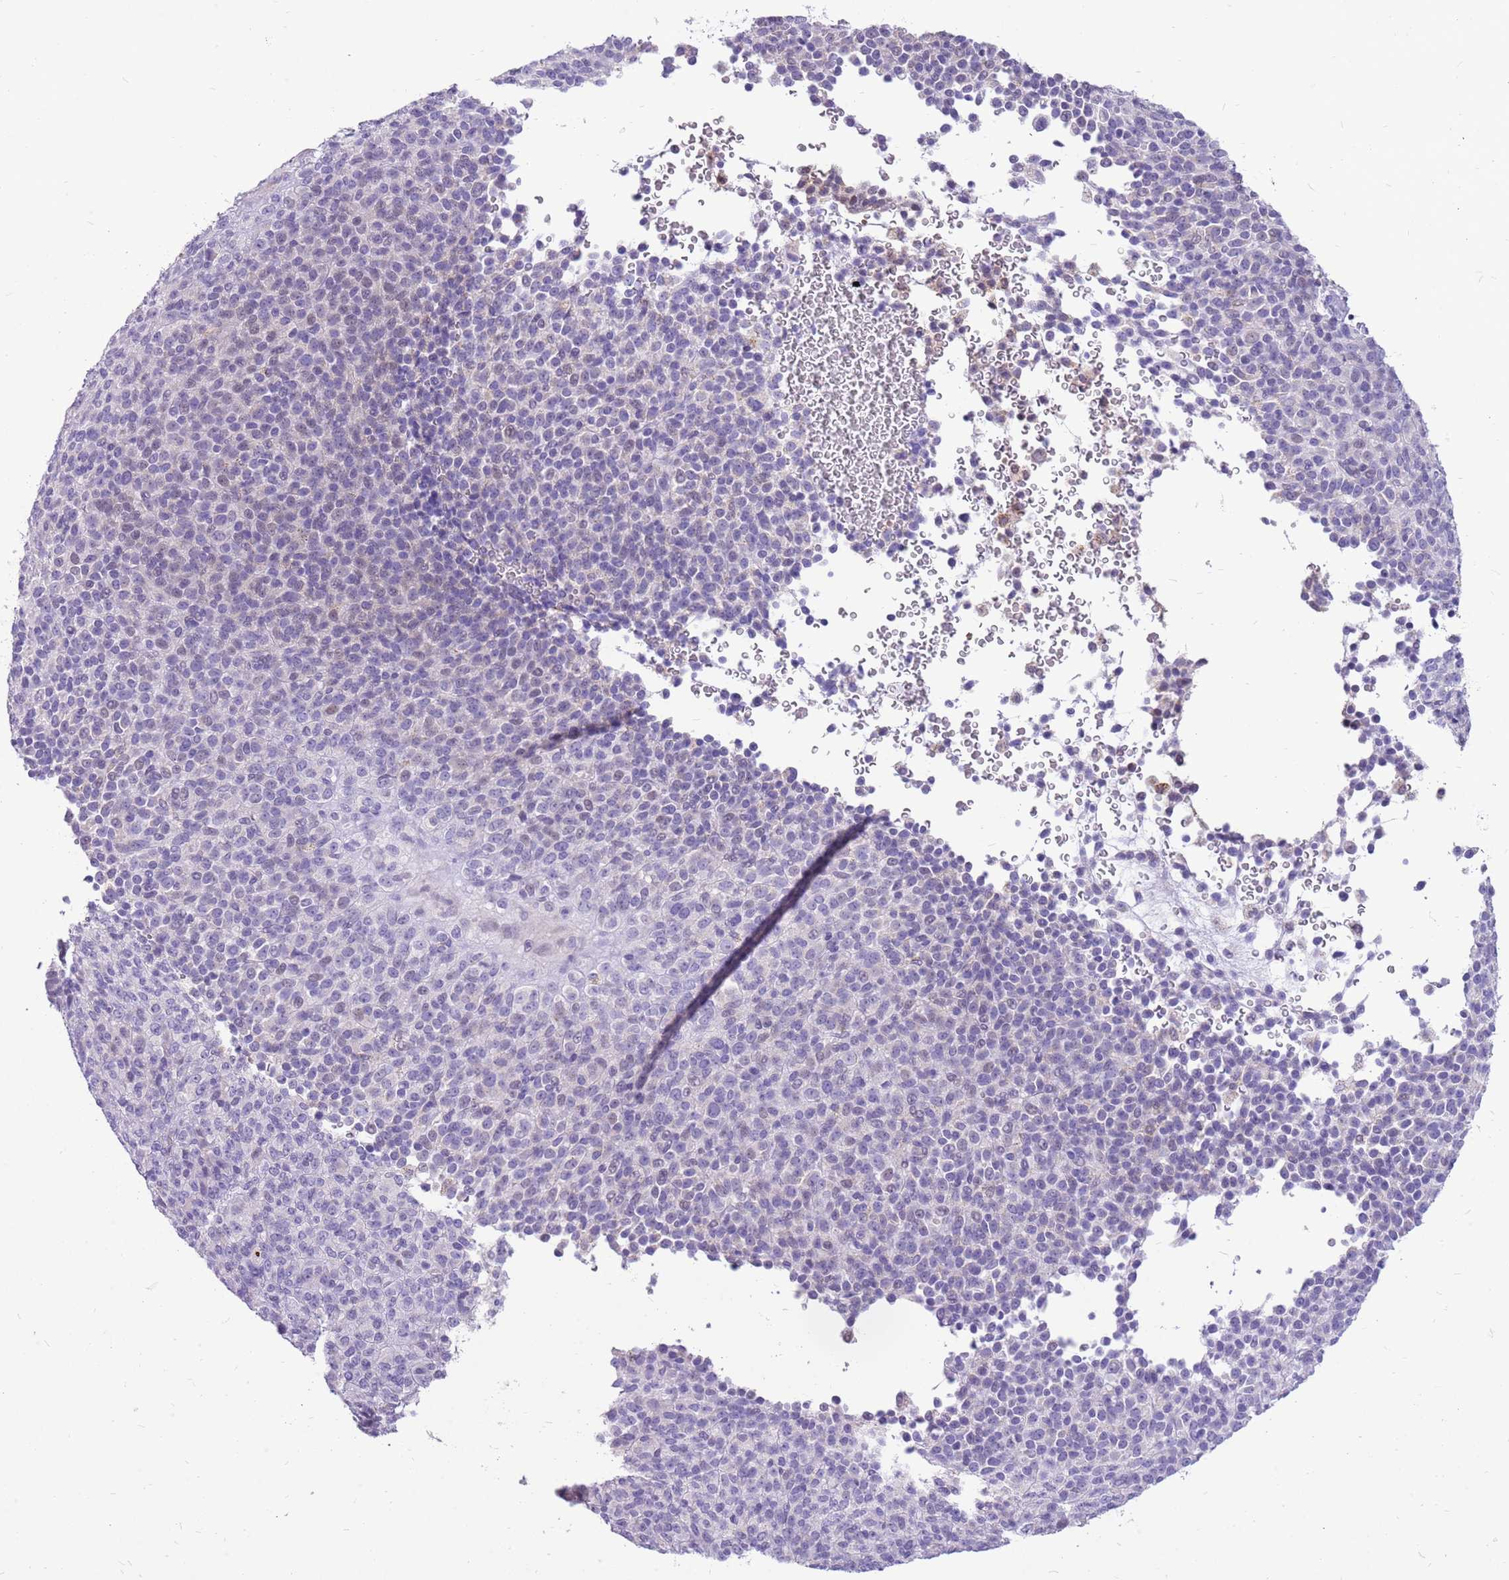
{"staining": {"intensity": "negative", "quantity": "none", "location": "none"}, "tissue": "melanoma", "cell_type": "Tumor cells", "image_type": "cancer", "snomed": [{"axis": "morphology", "description": "Malignant melanoma, Metastatic site"}, {"axis": "topography", "description": "Brain"}], "caption": "Photomicrograph shows no protein staining in tumor cells of melanoma tissue.", "gene": "PCNX1", "patient": {"sex": "female", "age": 56}}